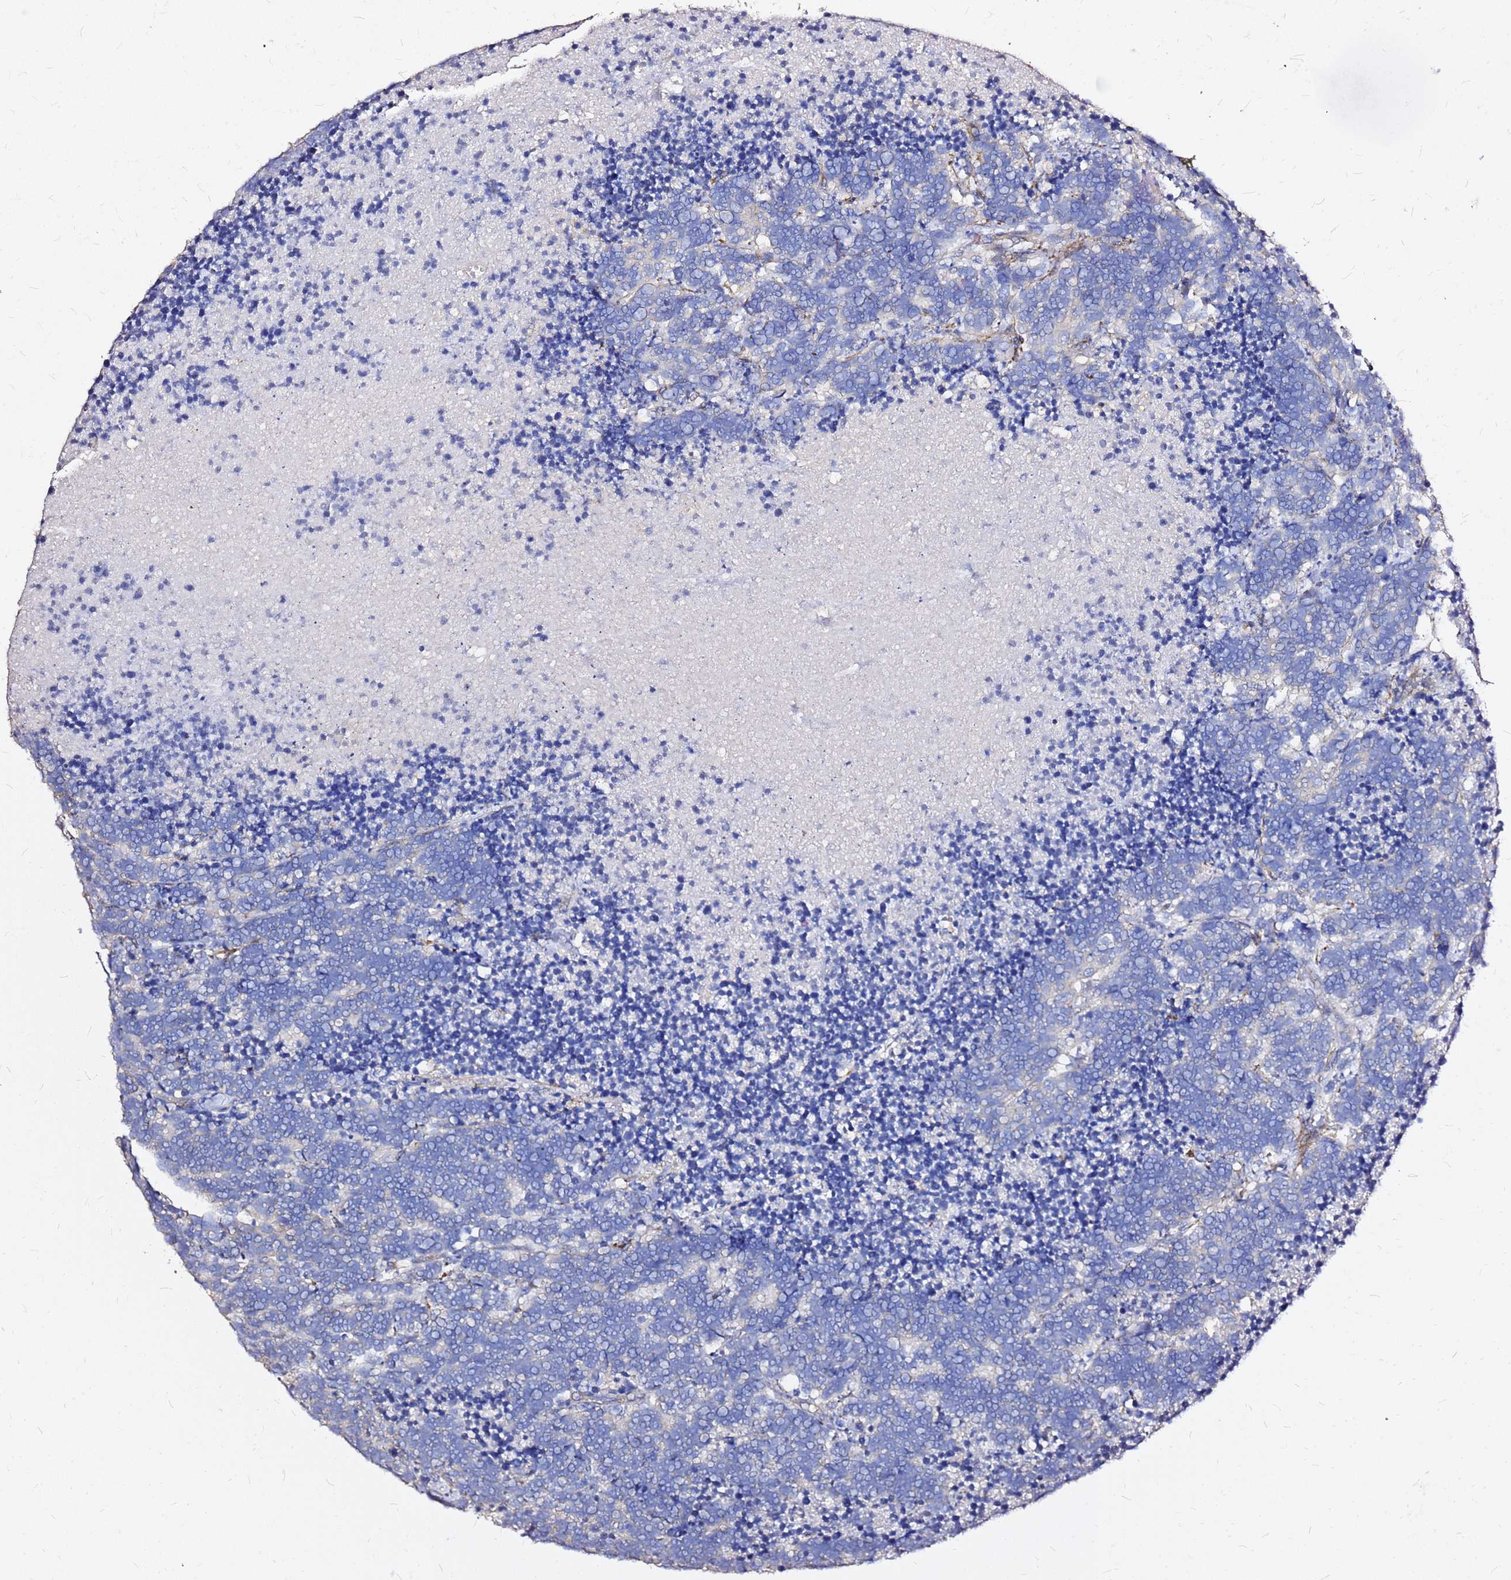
{"staining": {"intensity": "negative", "quantity": "none", "location": "none"}, "tissue": "carcinoid", "cell_type": "Tumor cells", "image_type": "cancer", "snomed": [{"axis": "morphology", "description": "Carcinoma, NOS"}, {"axis": "morphology", "description": "Carcinoid, malignant, NOS"}, {"axis": "topography", "description": "Urinary bladder"}], "caption": "An image of human carcinoid is negative for staining in tumor cells. Brightfield microscopy of IHC stained with DAB (brown) and hematoxylin (blue), captured at high magnification.", "gene": "EXD3", "patient": {"sex": "male", "age": 57}}